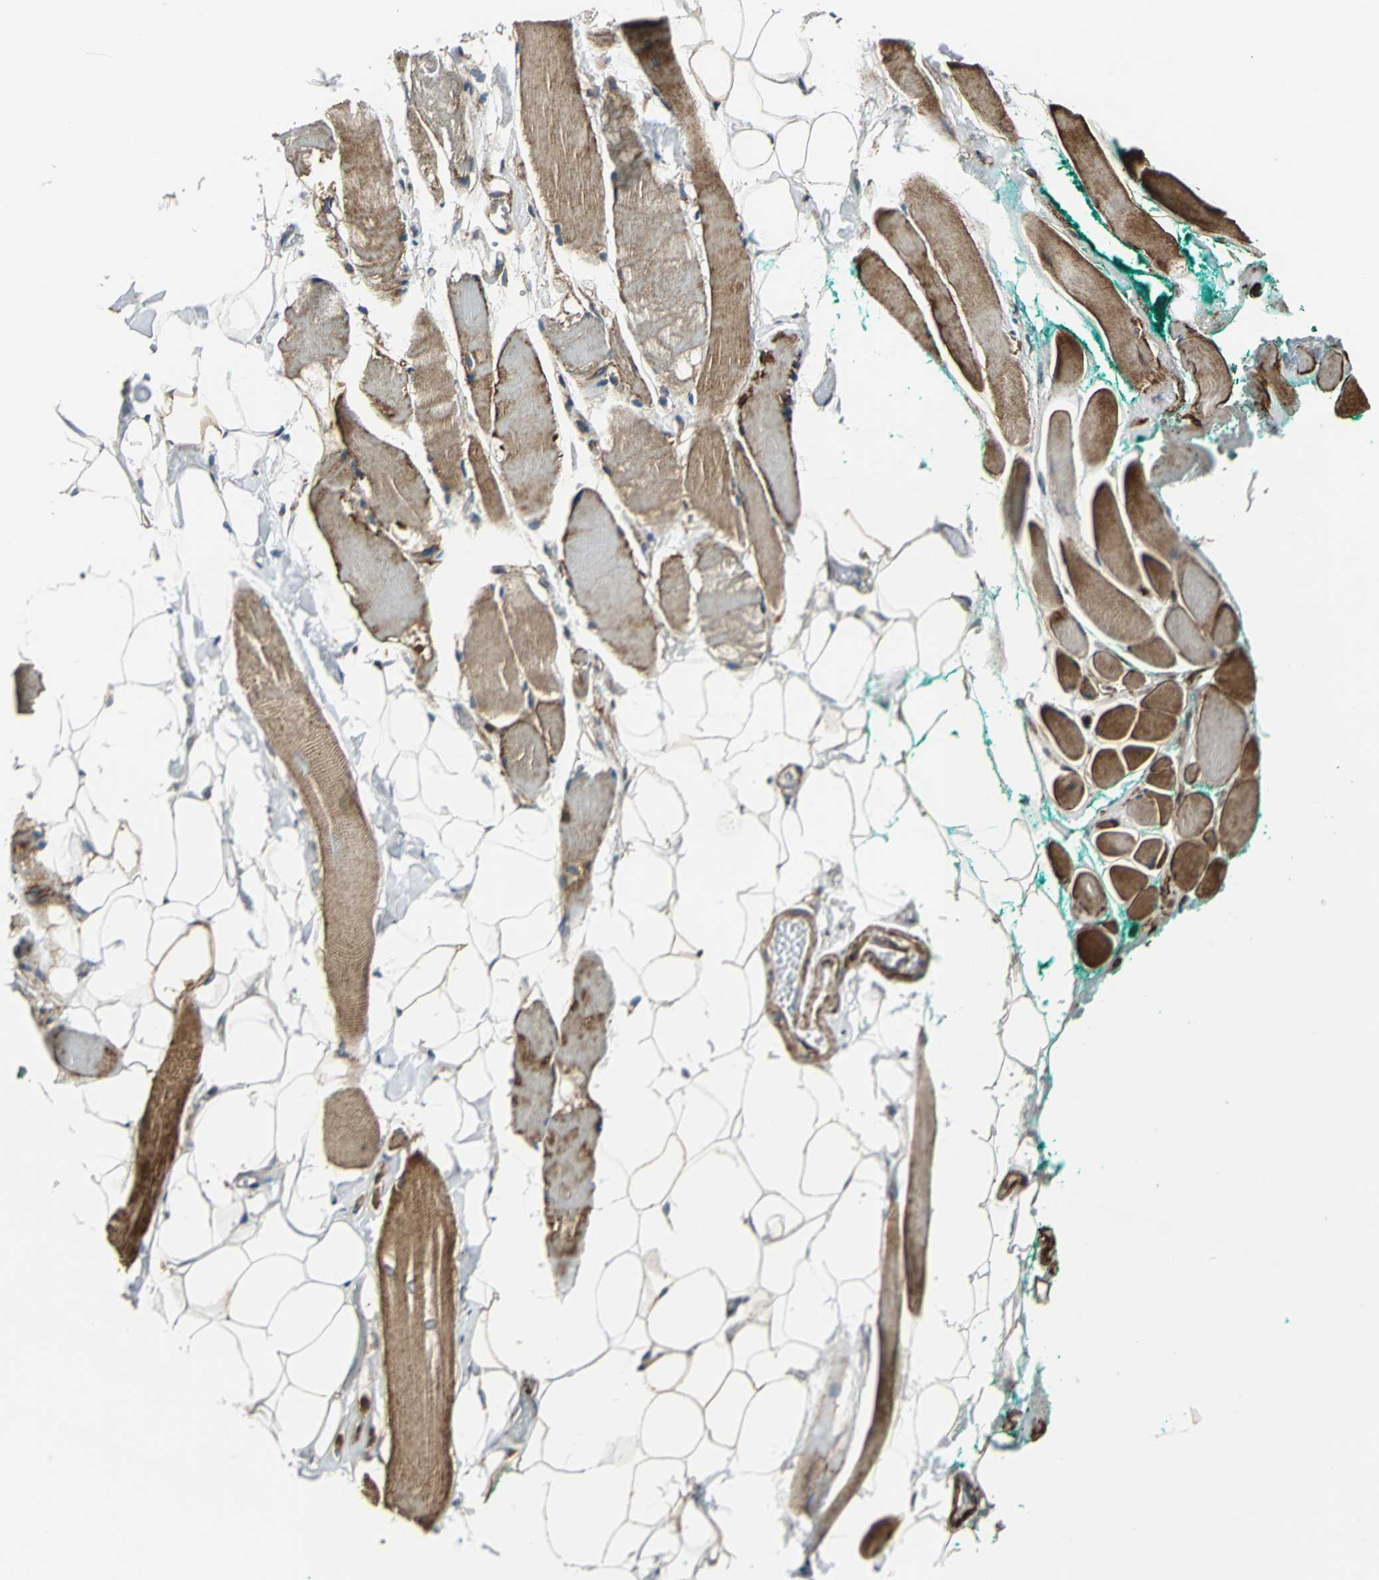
{"staining": {"intensity": "moderate", "quantity": "25%-75%", "location": "cytoplasmic/membranous"}, "tissue": "skeletal muscle", "cell_type": "Myocytes", "image_type": "normal", "snomed": [{"axis": "morphology", "description": "Normal tissue, NOS"}, {"axis": "topography", "description": "Skeletal muscle"}, {"axis": "topography", "description": "Peripheral nerve tissue"}], "caption": "Immunohistochemistry (DAB (3,3'-diaminobenzidine)) staining of normal skeletal muscle exhibits moderate cytoplasmic/membranous protein expression in approximately 25%-75% of myocytes.", "gene": "HTATIP2", "patient": {"sex": "female", "age": 84}}